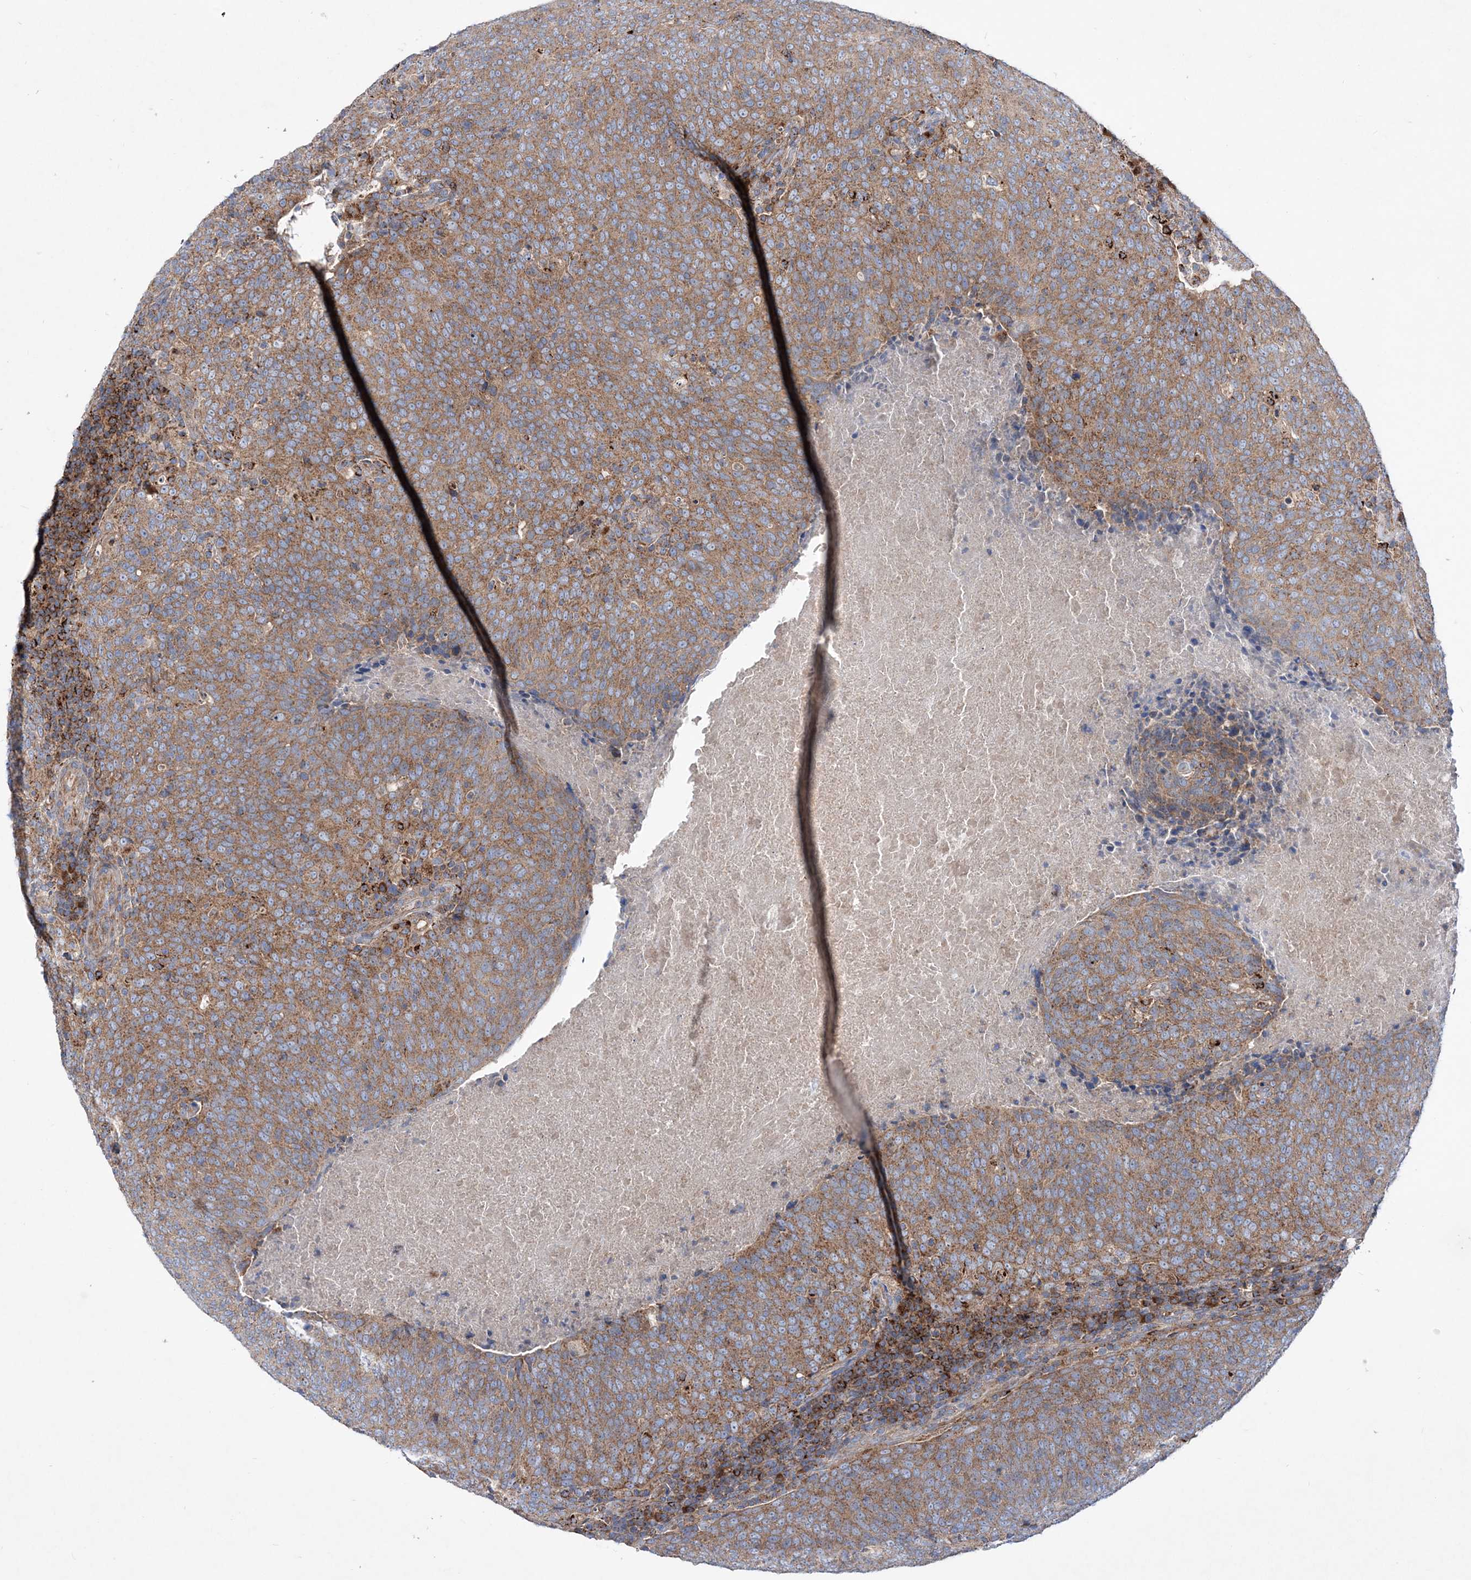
{"staining": {"intensity": "moderate", "quantity": ">75%", "location": "cytoplasmic/membranous"}, "tissue": "head and neck cancer", "cell_type": "Tumor cells", "image_type": "cancer", "snomed": [{"axis": "morphology", "description": "Squamous cell carcinoma, NOS"}, {"axis": "morphology", "description": "Squamous cell carcinoma, metastatic, NOS"}, {"axis": "topography", "description": "Lymph node"}, {"axis": "topography", "description": "Head-Neck"}], "caption": "Protein expression analysis of metastatic squamous cell carcinoma (head and neck) shows moderate cytoplasmic/membranous staining in approximately >75% of tumor cells. Nuclei are stained in blue.", "gene": "NGLY1", "patient": {"sex": "male", "age": 62}}